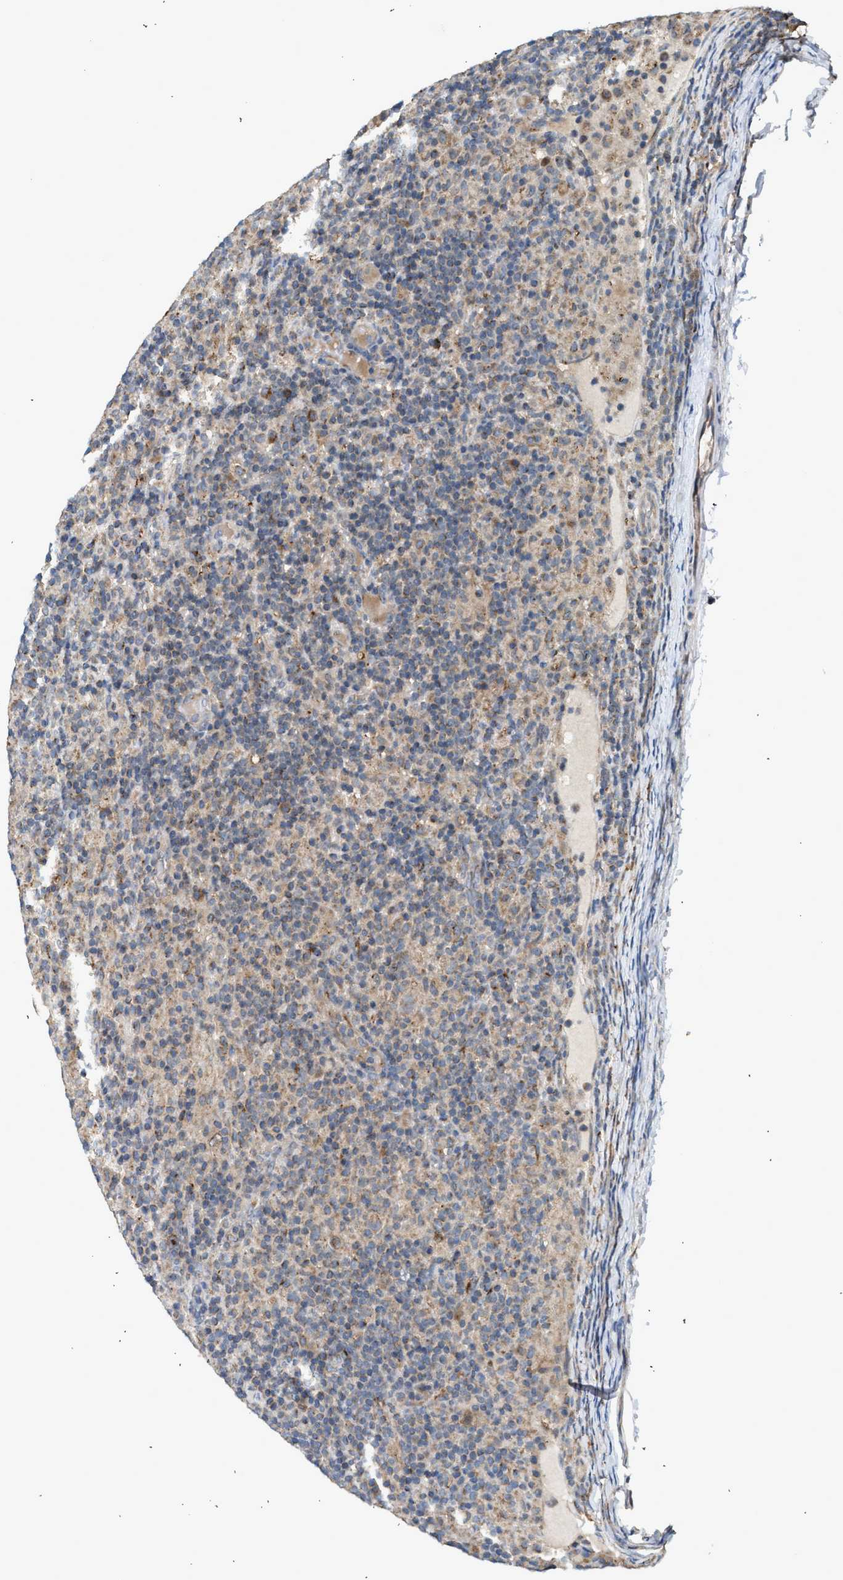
{"staining": {"intensity": "moderate", "quantity": ">75%", "location": "cytoplasmic/membranous"}, "tissue": "lymphoma", "cell_type": "Tumor cells", "image_type": "cancer", "snomed": [{"axis": "morphology", "description": "Hodgkin's disease, NOS"}, {"axis": "topography", "description": "Lymph node"}], "caption": "High-magnification brightfield microscopy of lymphoma stained with DAB (3,3'-diaminobenzidine) (brown) and counterstained with hematoxylin (blue). tumor cells exhibit moderate cytoplasmic/membranous expression is identified in approximately>75% of cells.", "gene": "STARD3", "patient": {"sex": "male", "age": 70}}